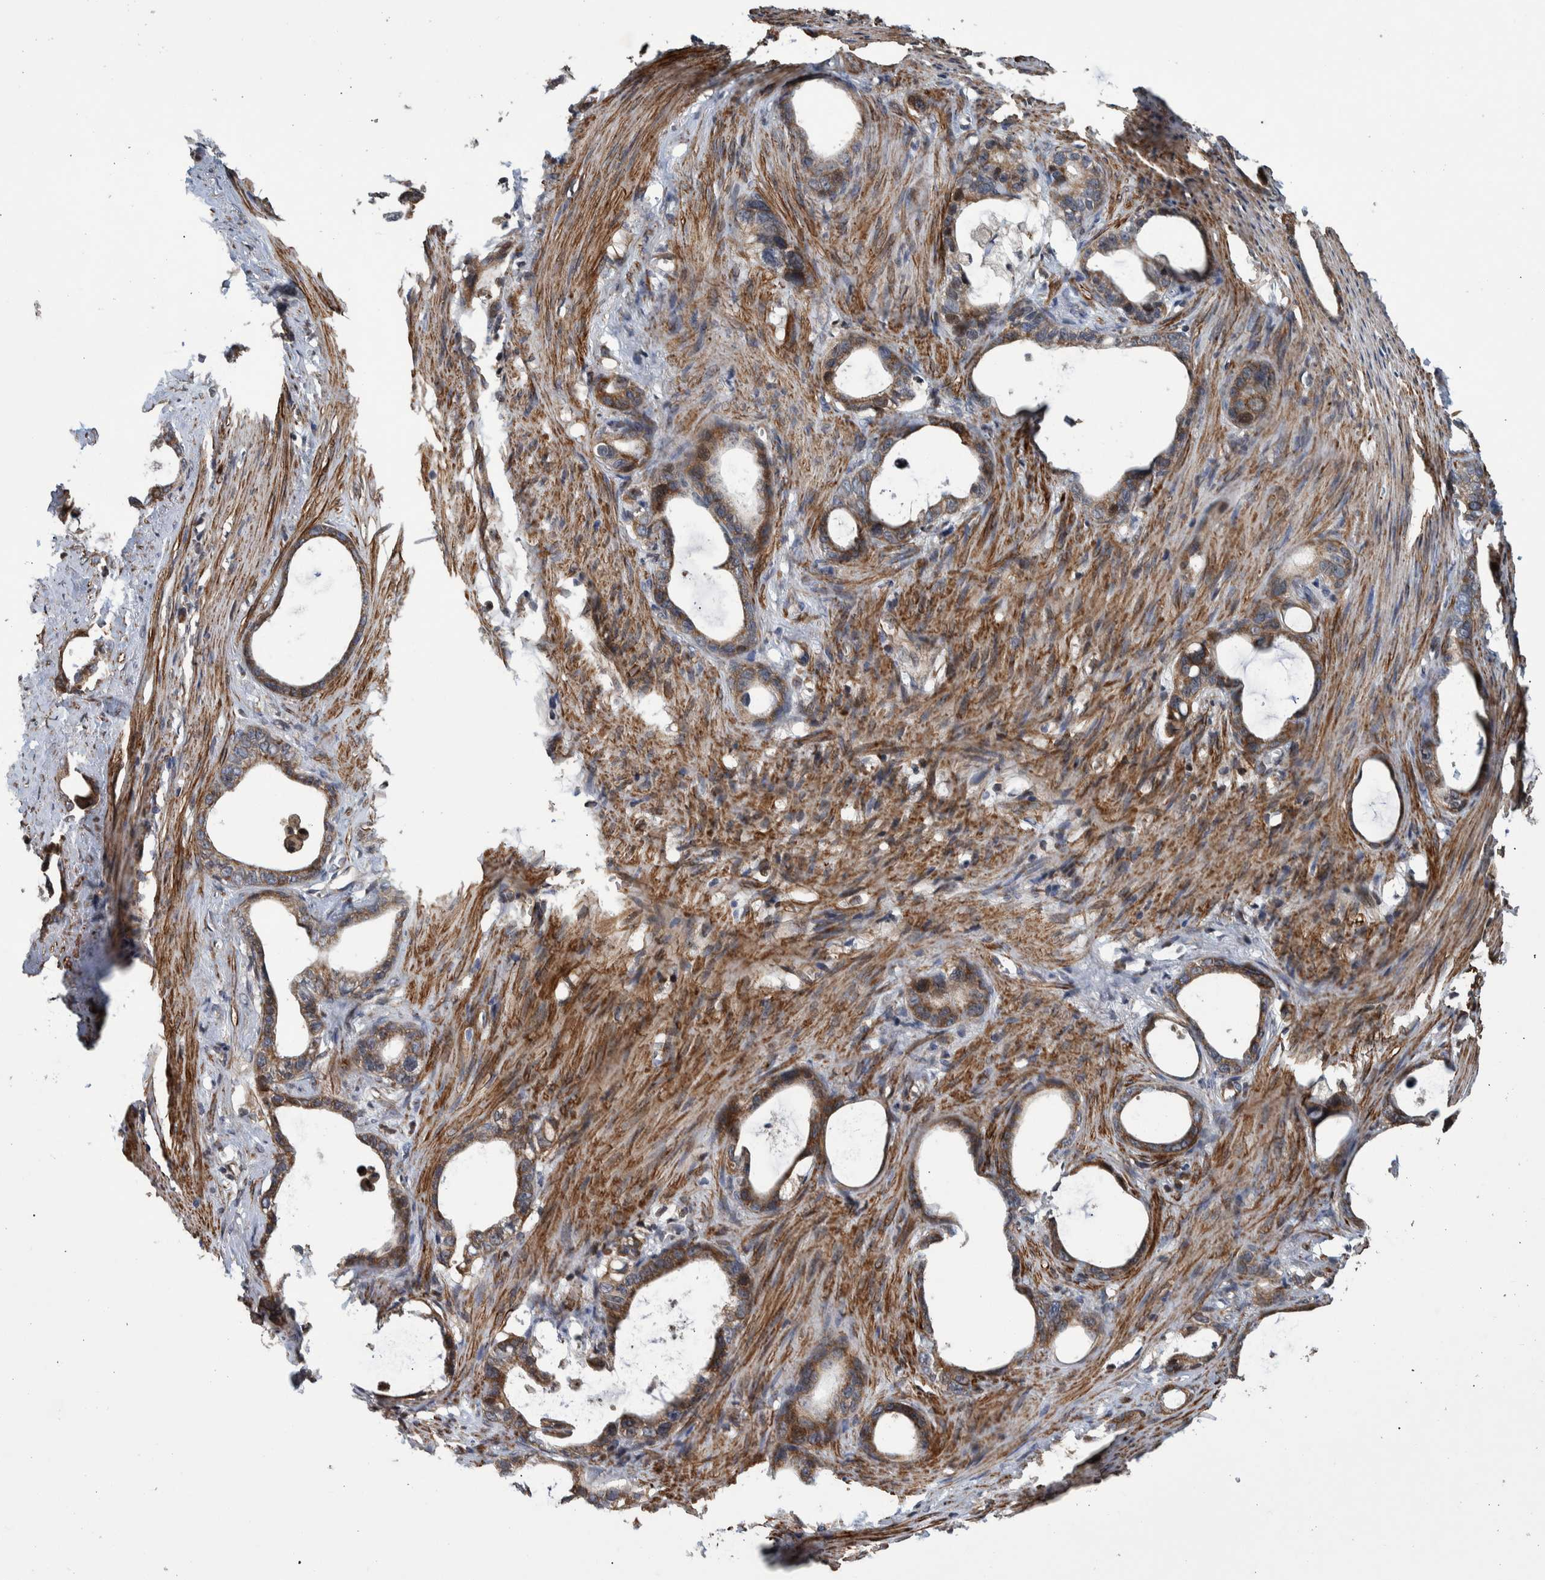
{"staining": {"intensity": "moderate", "quantity": ">75%", "location": "cytoplasmic/membranous"}, "tissue": "stomach cancer", "cell_type": "Tumor cells", "image_type": "cancer", "snomed": [{"axis": "morphology", "description": "Adenocarcinoma, NOS"}, {"axis": "topography", "description": "Stomach"}], "caption": "Moderate cytoplasmic/membranous positivity for a protein is appreciated in approximately >75% of tumor cells of adenocarcinoma (stomach) using immunohistochemistry (IHC).", "gene": "B3GNTL1", "patient": {"sex": "female", "age": 75}}